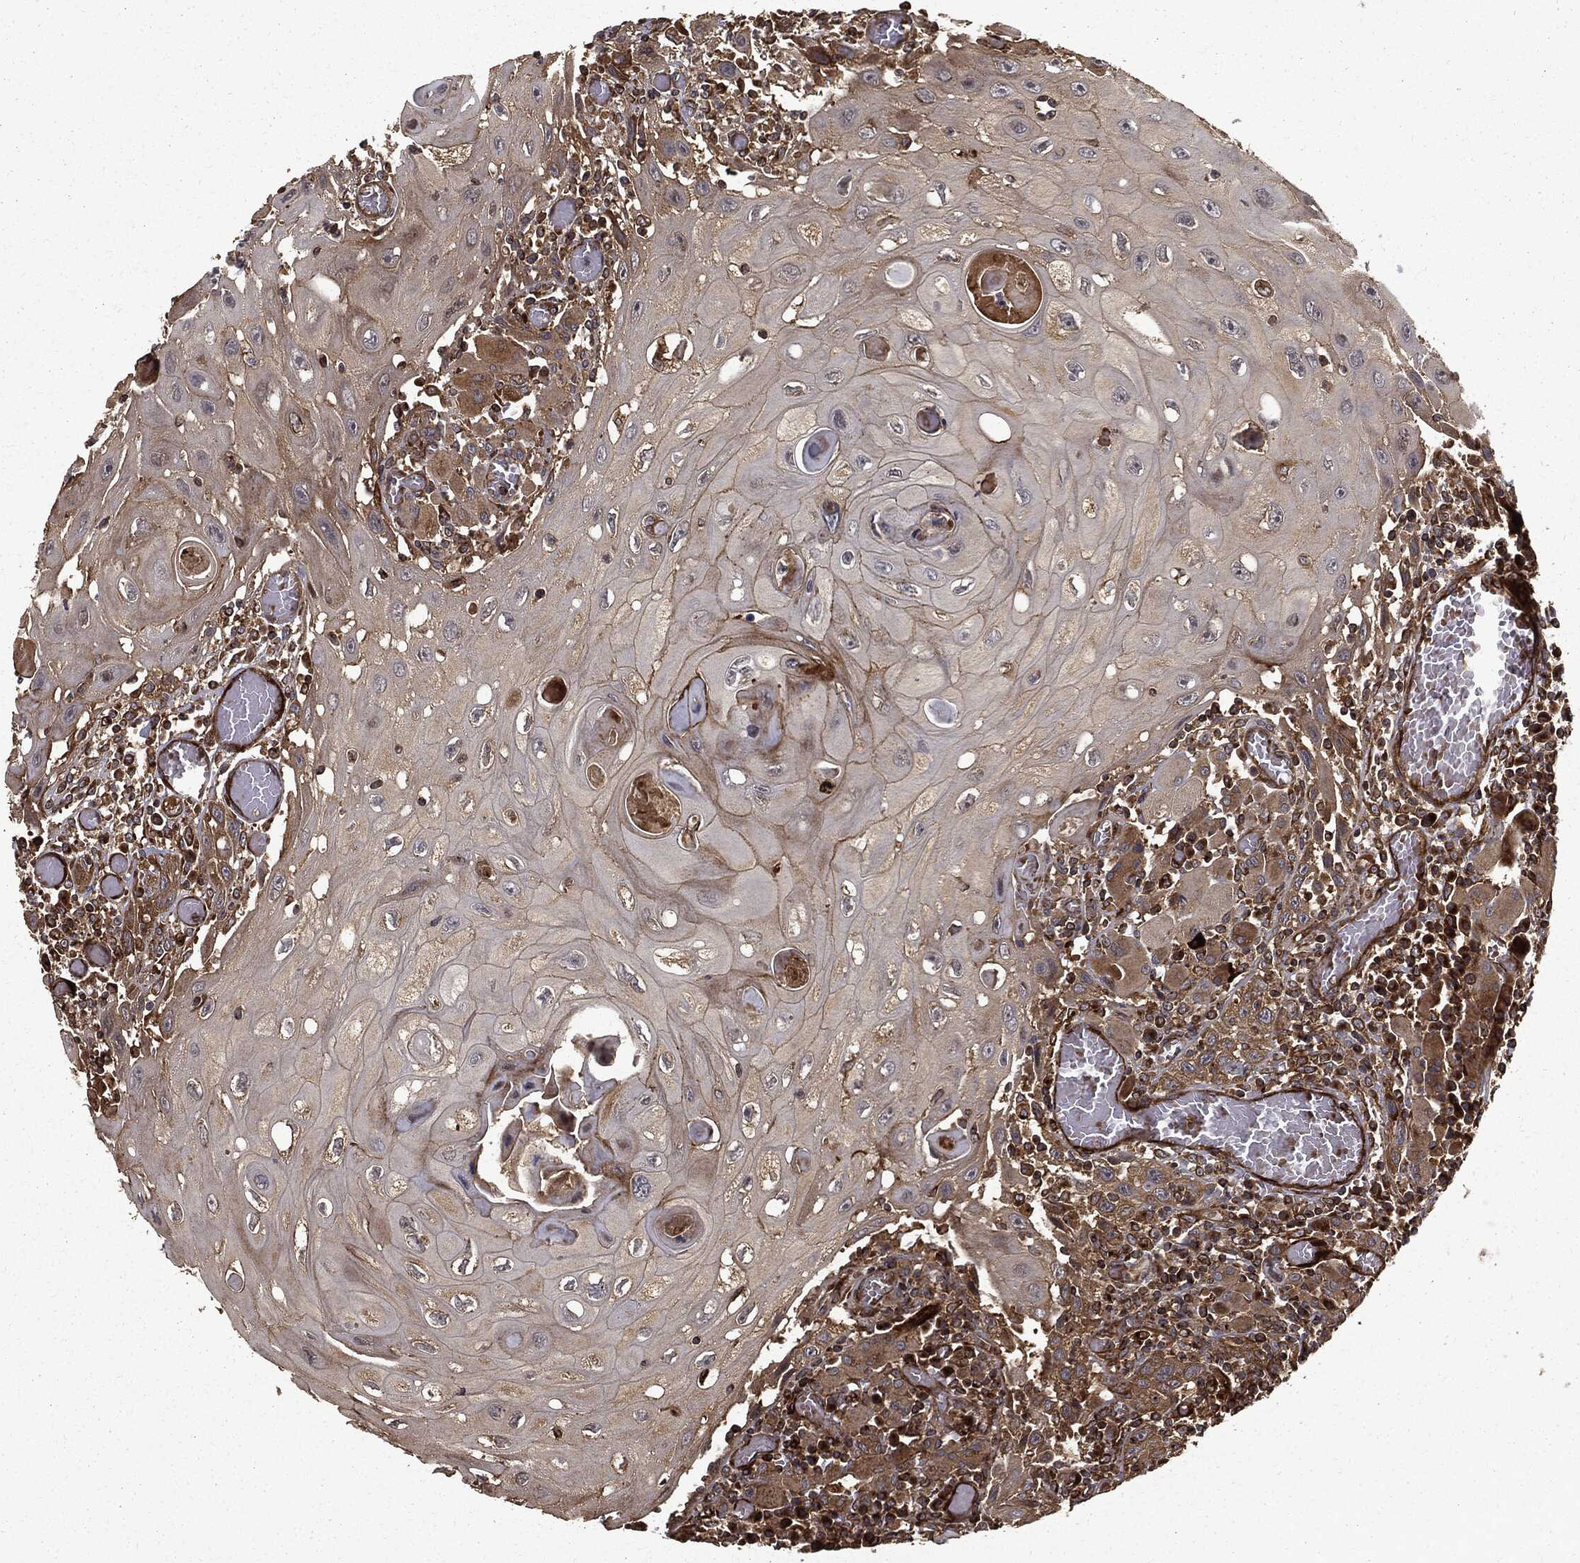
{"staining": {"intensity": "moderate", "quantity": ">75%", "location": "cytoplasmic/membranous"}, "tissue": "head and neck cancer", "cell_type": "Tumor cells", "image_type": "cancer", "snomed": [{"axis": "morphology", "description": "Normal tissue, NOS"}, {"axis": "morphology", "description": "Squamous cell carcinoma, NOS"}, {"axis": "topography", "description": "Oral tissue"}, {"axis": "topography", "description": "Head-Neck"}], "caption": "A brown stain shows moderate cytoplasmic/membranous expression of a protein in human head and neck cancer (squamous cell carcinoma) tumor cells.", "gene": "HTT", "patient": {"sex": "male", "age": 71}}